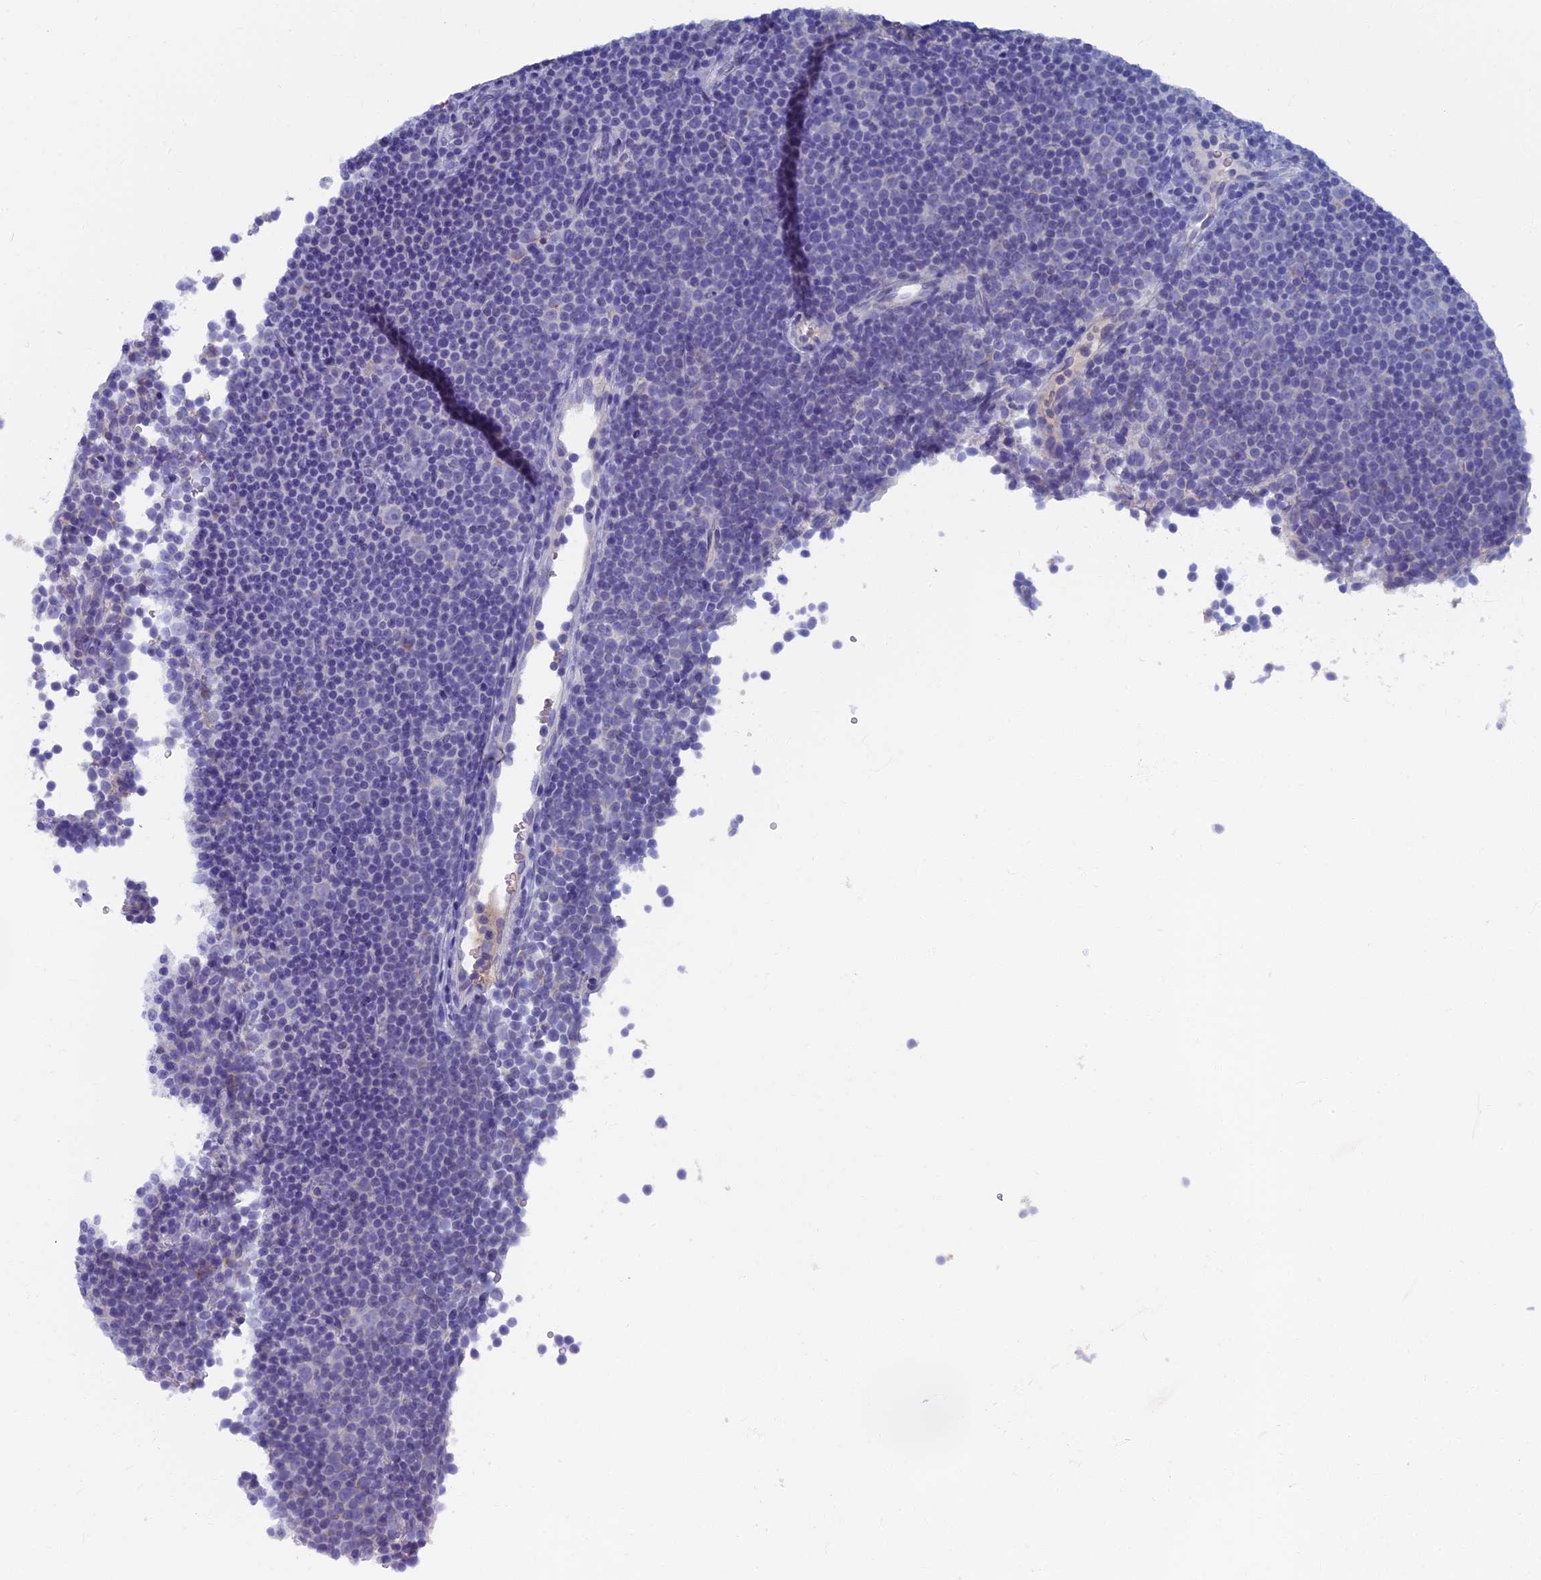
{"staining": {"intensity": "negative", "quantity": "none", "location": "none"}, "tissue": "lymphoma", "cell_type": "Tumor cells", "image_type": "cancer", "snomed": [{"axis": "morphology", "description": "Malignant lymphoma, non-Hodgkin's type, Low grade"}, {"axis": "topography", "description": "Lymph node"}], "caption": "A high-resolution micrograph shows IHC staining of low-grade malignant lymphoma, non-Hodgkin's type, which exhibits no significant expression in tumor cells. Brightfield microscopy of immunohistochemistry stained with DAB (brown) and hematoxylin (blue), captured at high magnification.", "gene": "OAT", "patient": {"sex": "female", "age": 67}}